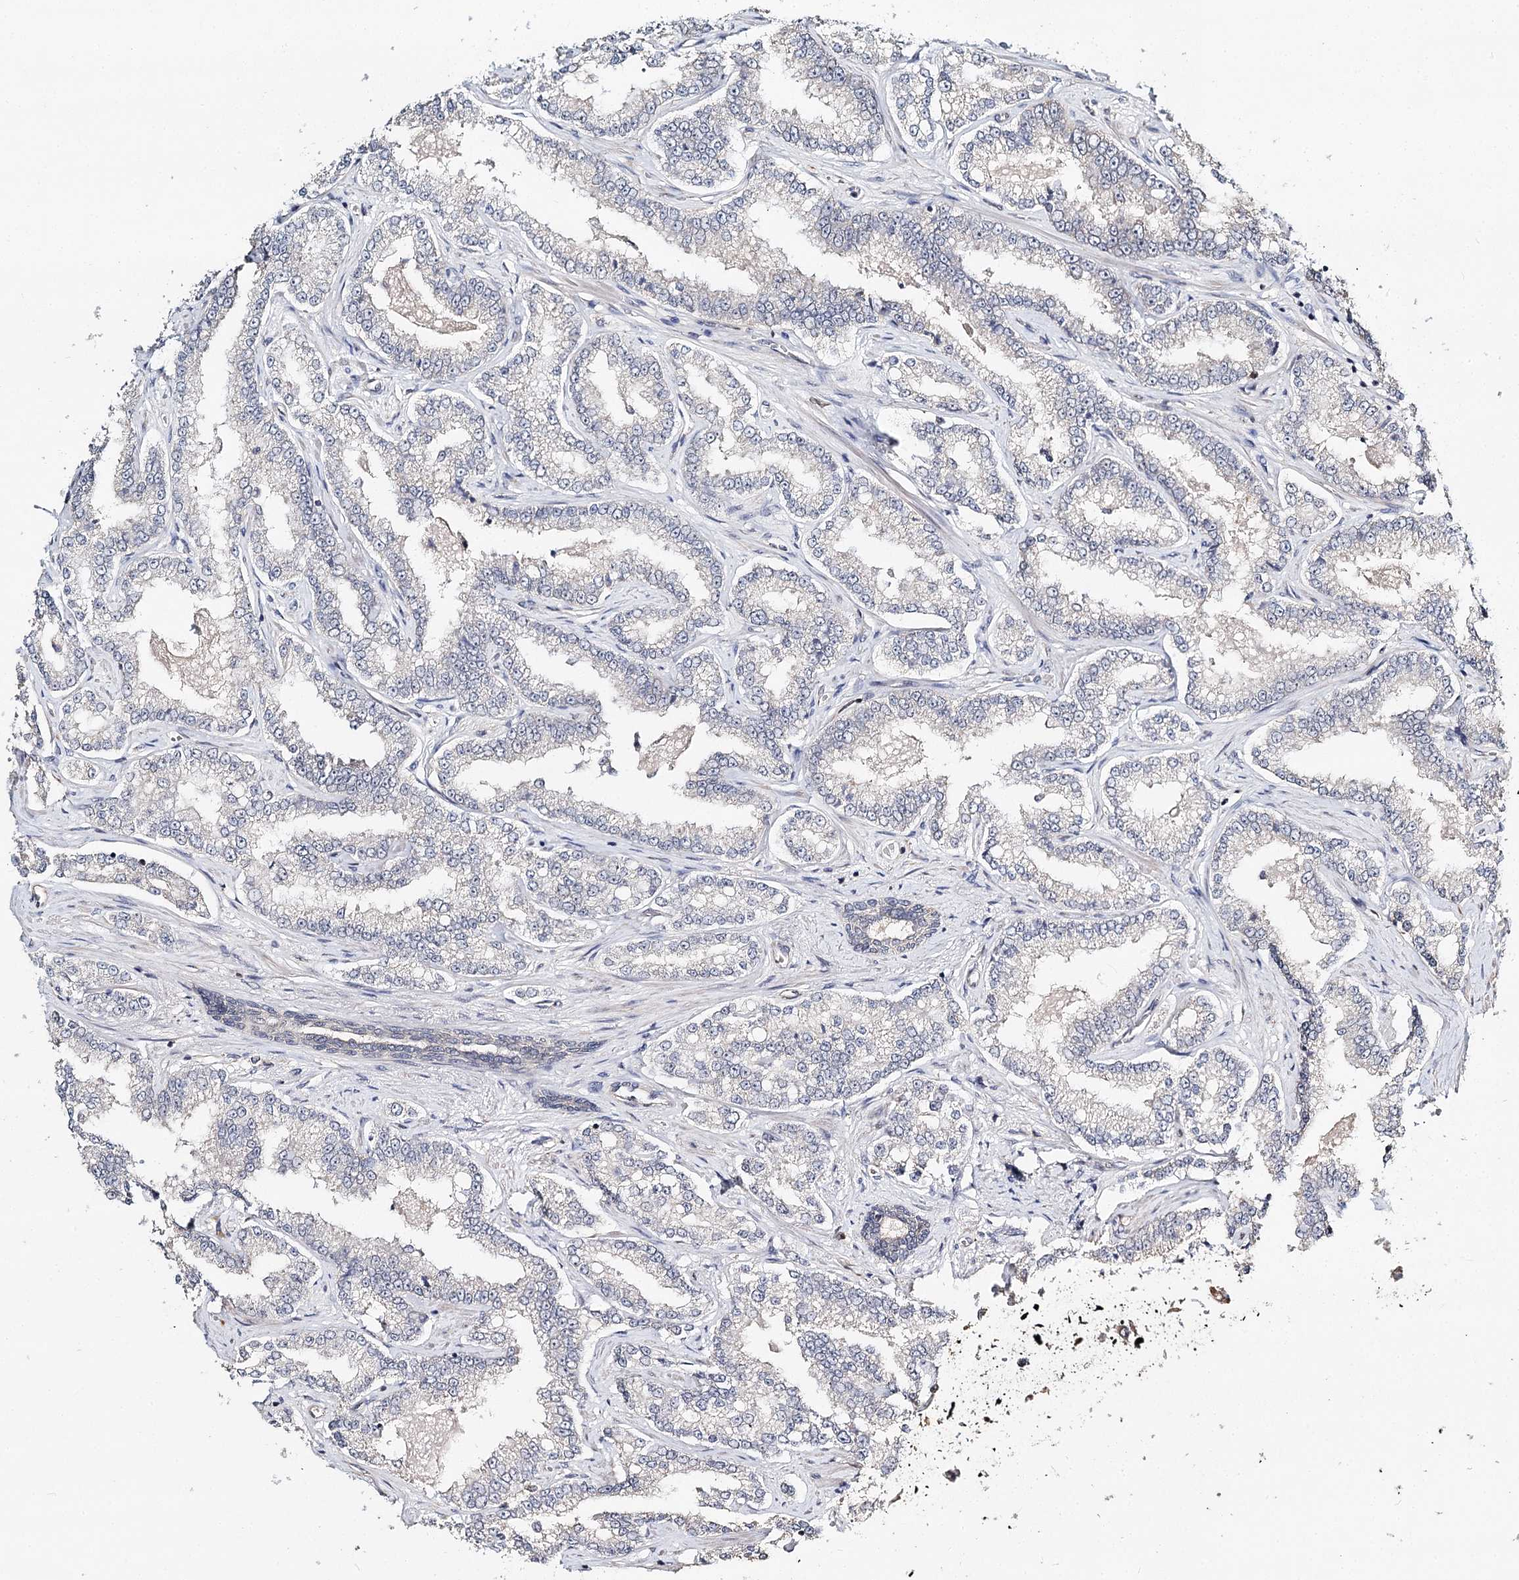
{"staining": {"intensity": "weak", "quantity": "<25%", "location": "cytoplasmic/membranous"}, "tissue": "prostate cancer", "cell_type": "Tumor cells", "image_type": "cancer", "snomed": [{"axis": "morphology", "description": "Normal tissue, NOS"}, {"axis": "morphology", "description": "Adenocarcinoma, High grade"}, {"axis": "topography", "description": "Prostate"}], "caption": "The micrograph demonstrates no staining of tumor cells in prostate cancer (adenocarcinoma (high-grade)). The staining was performed using DAB (3,3'-diaminobenzidine) to visualize the protein expression in brown, while the nuclei were stained in blue with hematoxylin (Magnification: 20x).", "gene": "NOPCHAP1", "patient": {"sex": "male", "age": 83}}